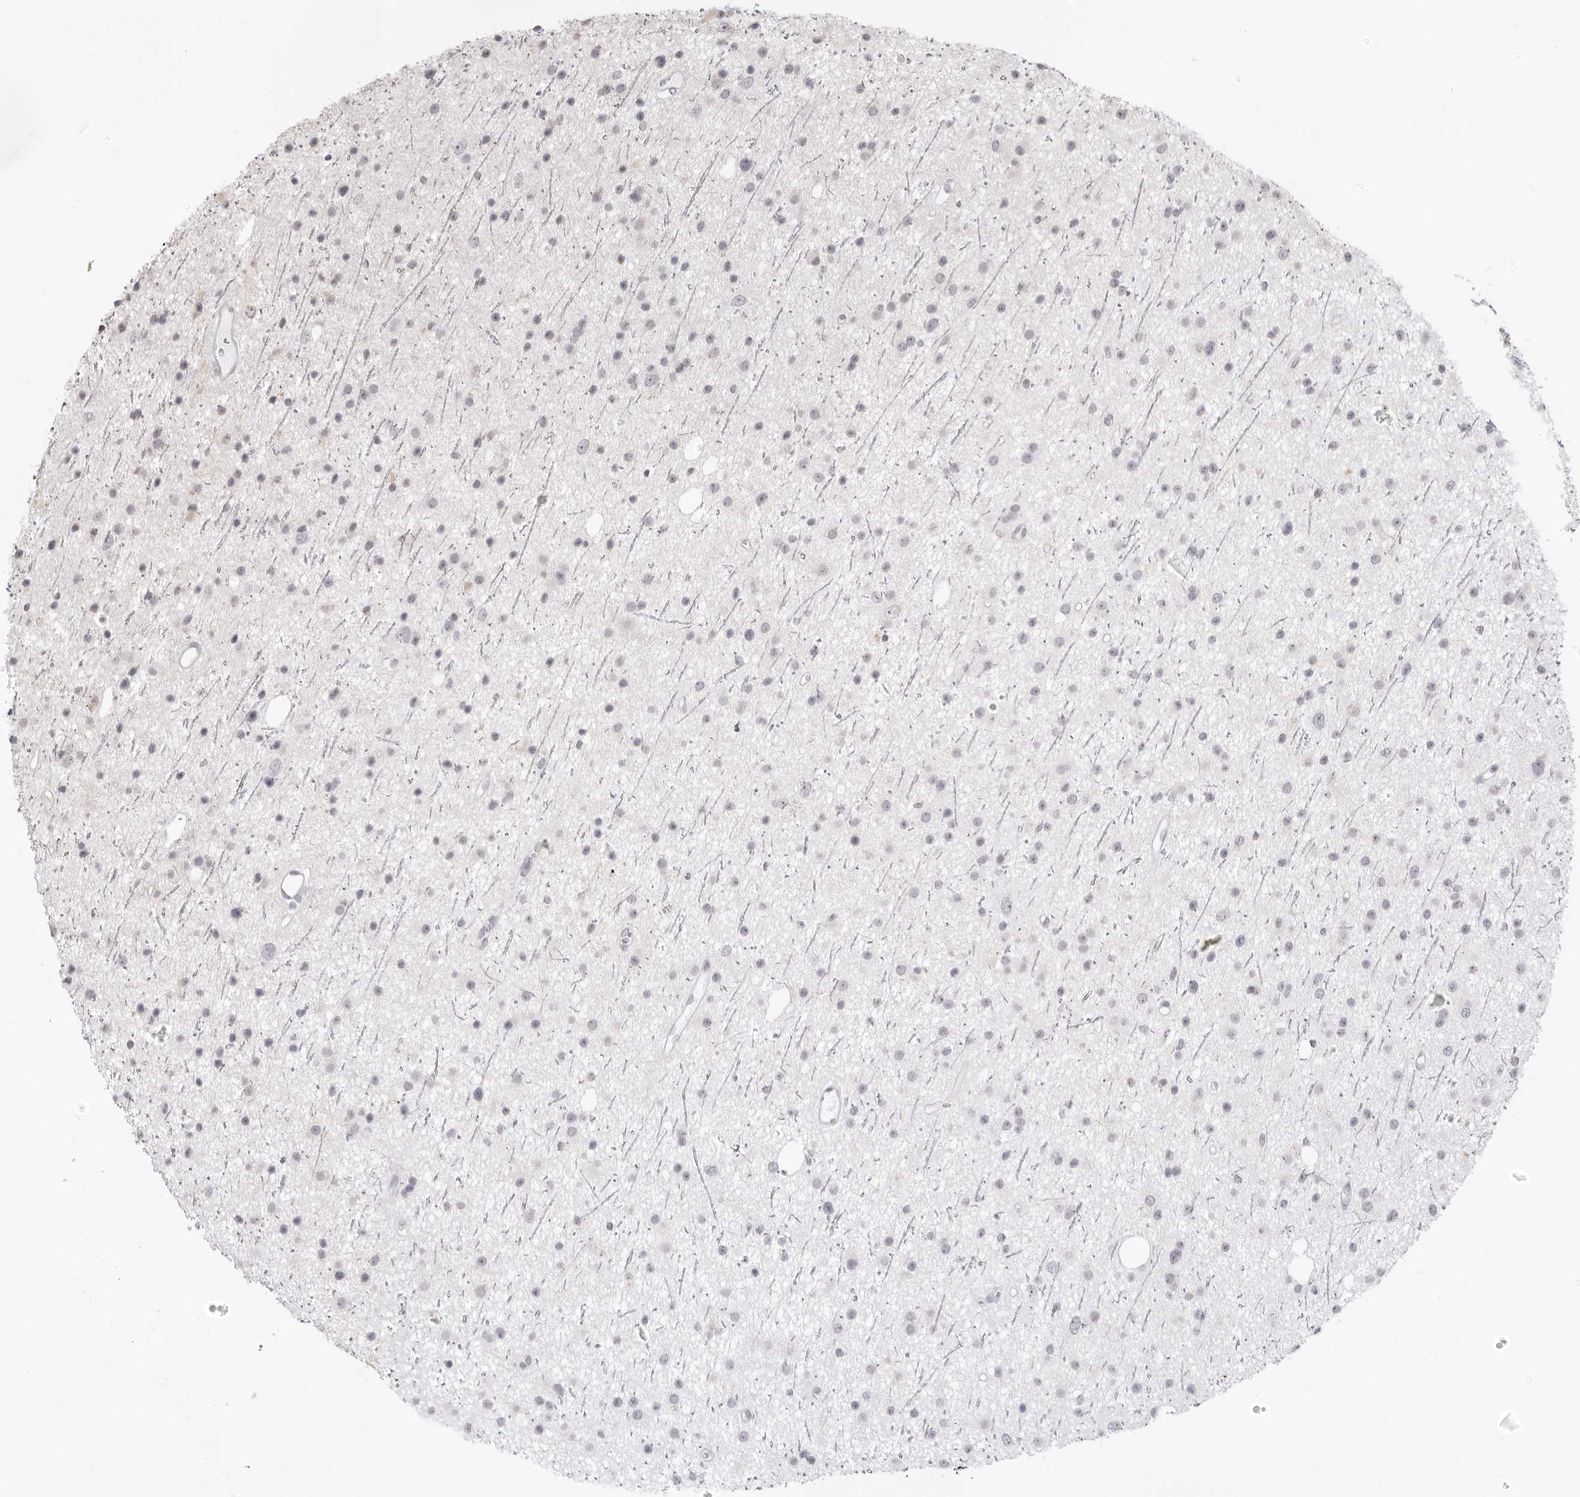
{"staining": {"intensity": "negative", "quantity": "none", "location": "none"}, "tissue": "glioma", "cell_type": "Tumor cells", "image_type": "cancer", "snomed": [{"axis": "morphology", "description": "Glioma, malignant, Low grade"}, {"axis": "topography", "description": "Cerebral cortex"}], "caption": "Immunohistochemical staining of human glioma reveals no significant staining in tumor cells.", "gene": "FDPS", "patient": {"sex": "female", "age": 39}}